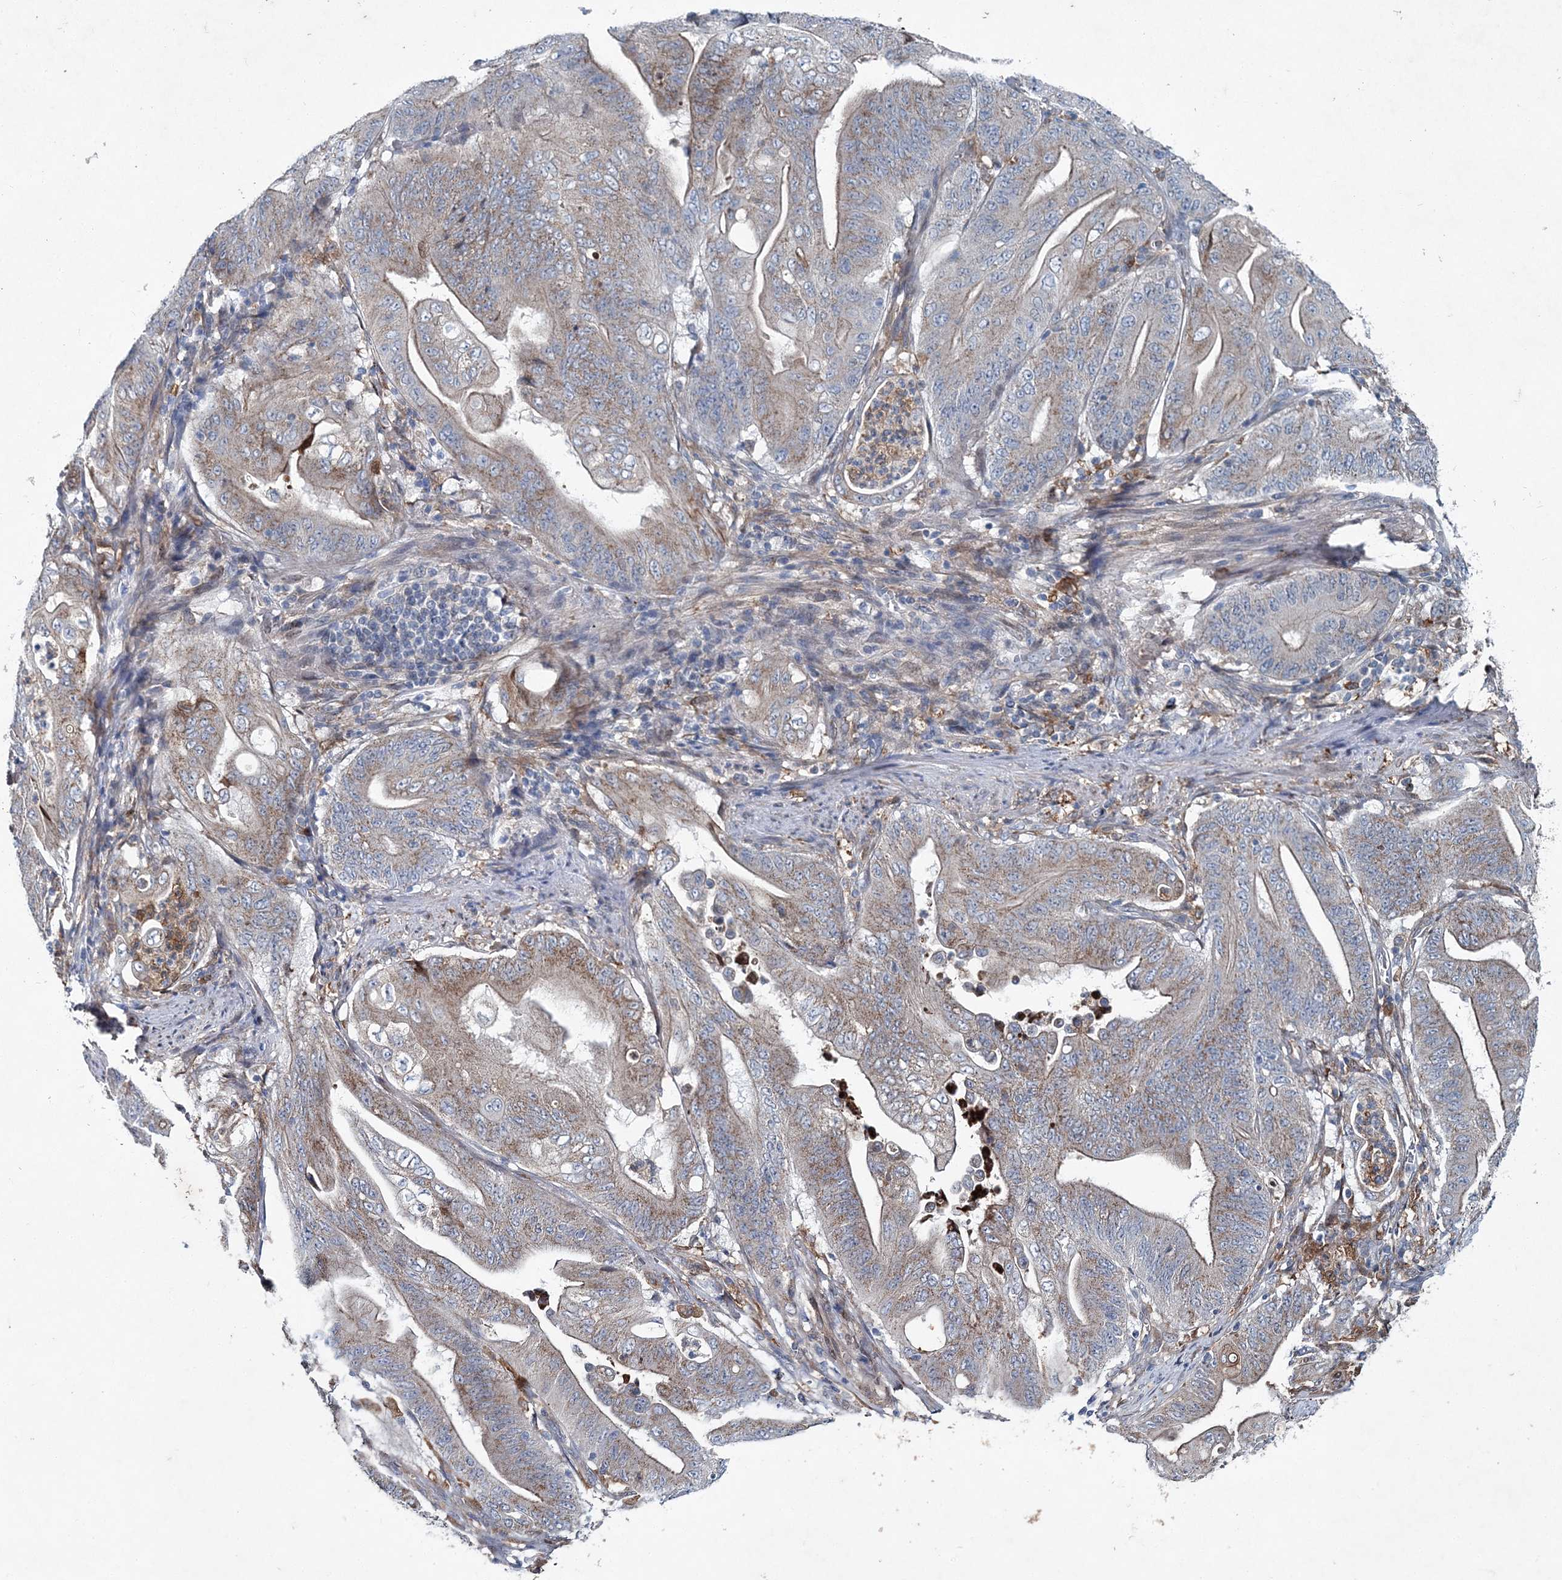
{"staining": {"intensity": "moderate", "quantity": "25%-75%", "location": "cytoplasmic/membranous"}, "tissue": "stomach cancer", "cell_type": "Tumor cells", "image_type": "cancer", "snomed": [{"axis": "morphology", "description": "Adenocarcinoma, NOS"}, {"axis": "topography", "description": "Stomach"}], "caption": "Protein analysis of stomach cancer tissue reveals moderate cytoplasmic/membranous positivity in approximately 25%-75% of tumor cells.", "gene": "SPOPL", "patient": {"sex": "female", "age": 73}}